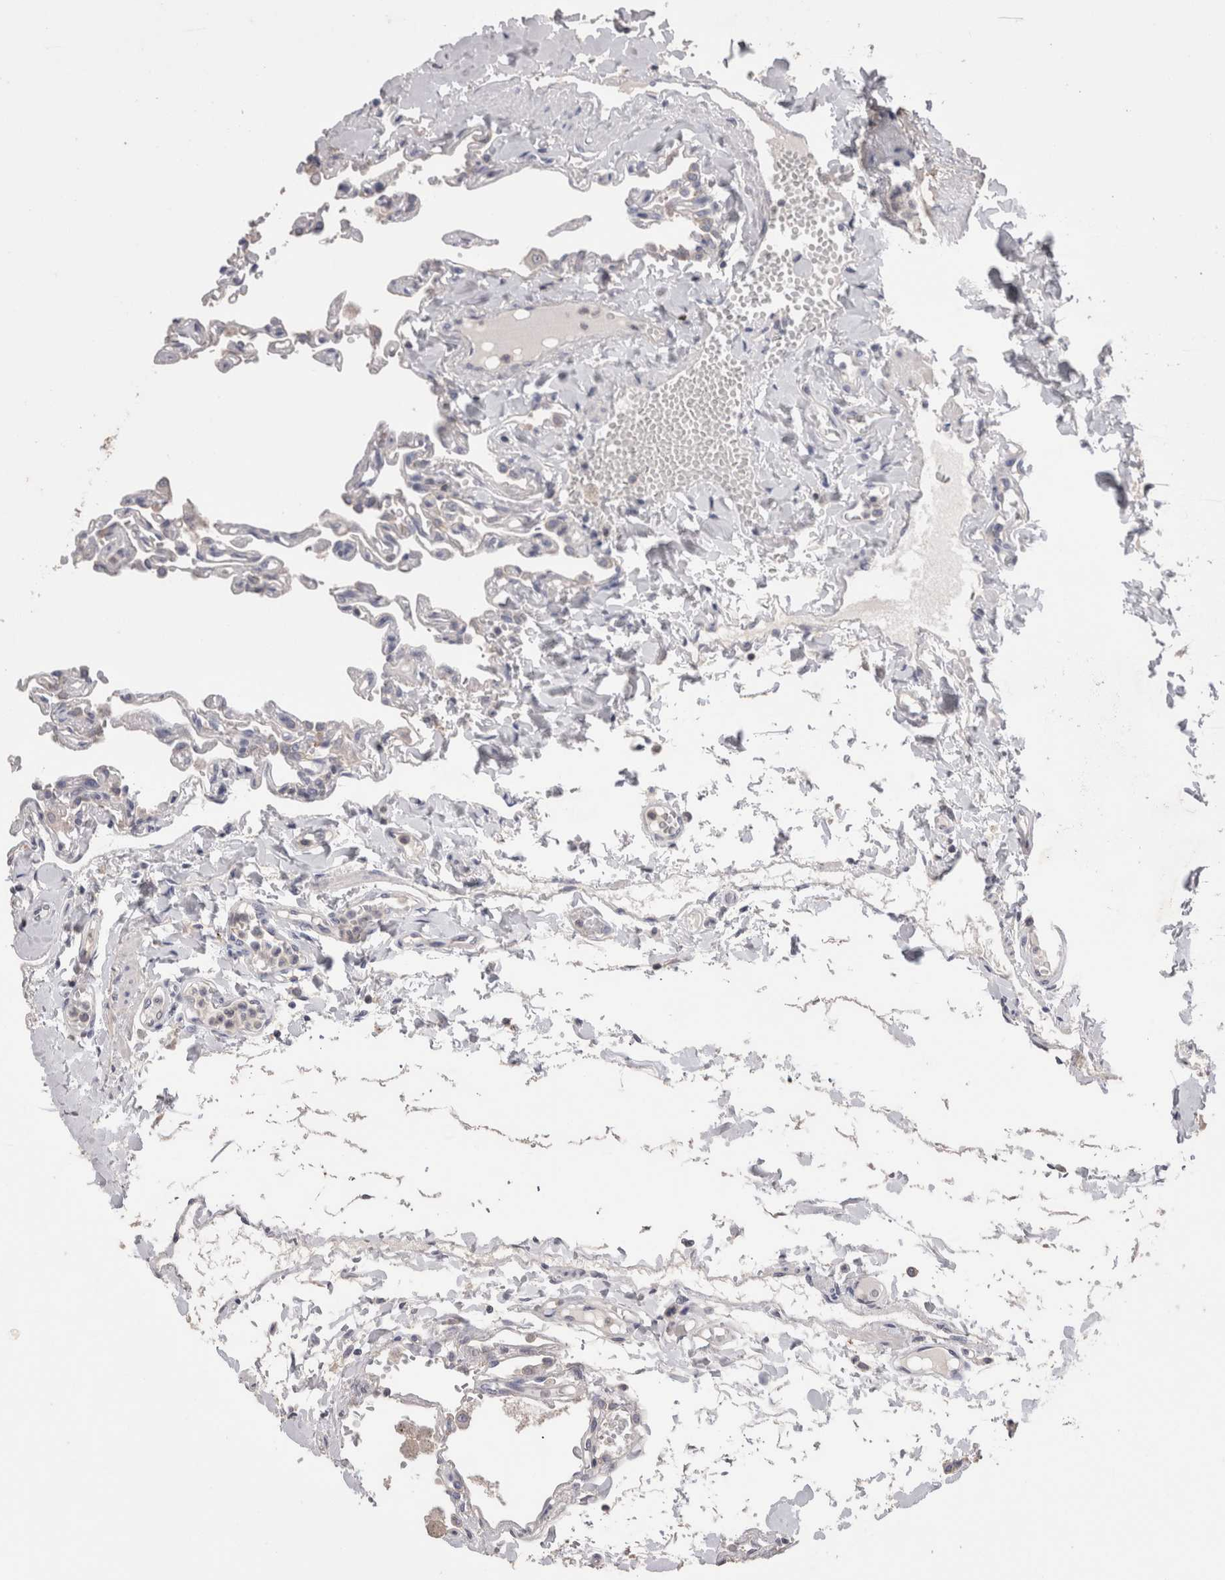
{"staining": {"intensity": "negative", "quantity": "none", "location": "none"}, "tissue": "lung", "cell_type": "Alveolar cells", "image_type": "normal", "snomed": [{"axis": "morphology", "description": "Normal tissue, NOS"}, {"axis": "topography", "description": "Lung"}], "caption": "DAB immunohistochemical staining of normal human lung reveals no significant positivity in alveolar cells. Nuclei are stained in blue.", "gene": "OTOR", "patient": {"sex": "male", "age": 21}}